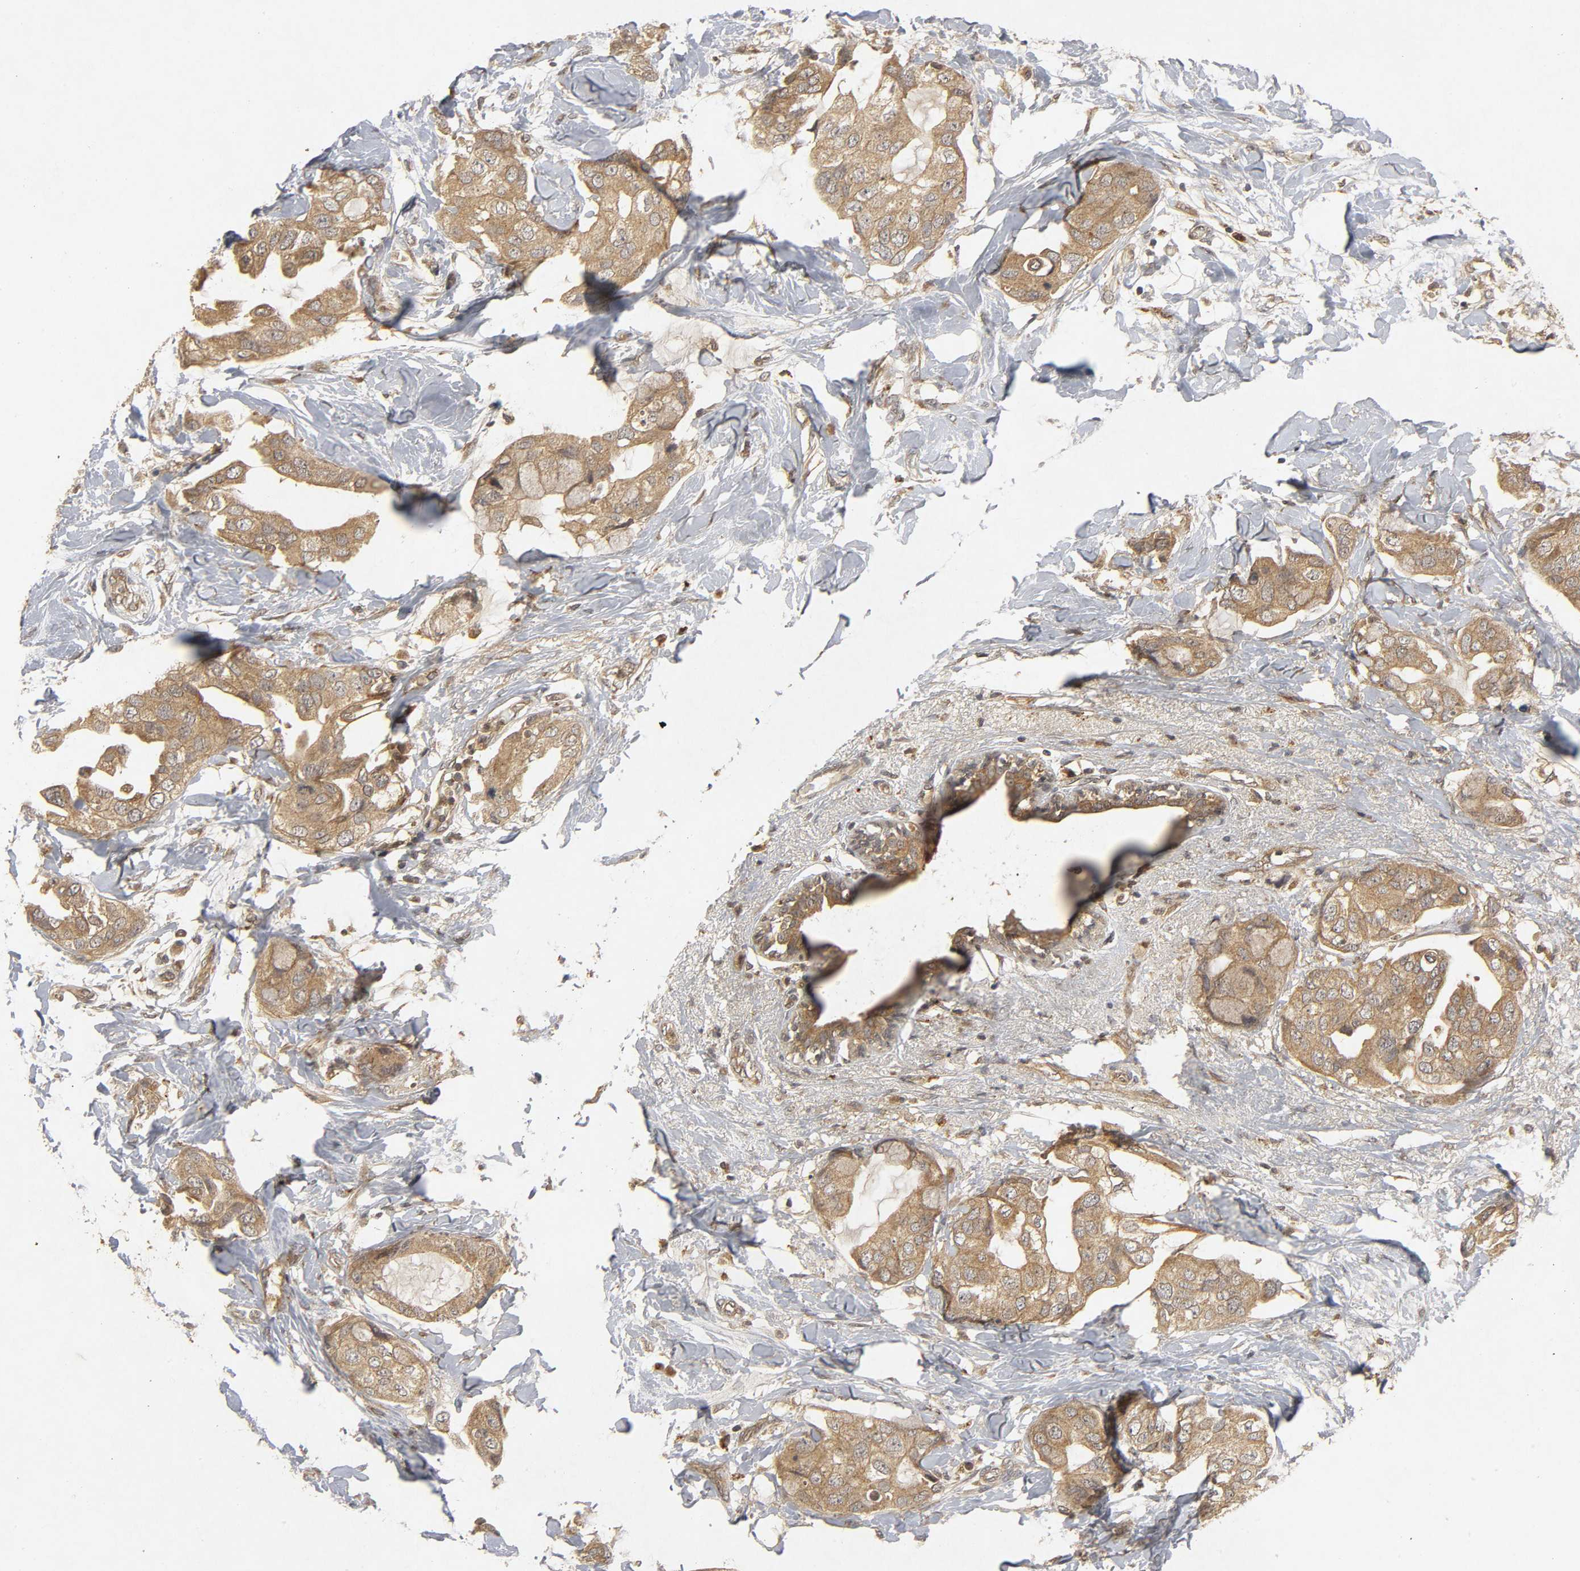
{"staining": {"intensity": "weak", "quantity": ">75%", "location": "cytoplasmic/membranous"}, "tissue": "breast cancer", "cell_type": "Tumor cells", "image_type": "cancer", "snomed": [{"axis": "morphology", "description": "Duct carcinoma"}, {"axis": "topography", "description": "Breast"}], "caption": "Weak cytoplasmic/membranous staining for a protein is present in about >75% of tumor cells of breast intraductal carcinoma using IHC.", "gene": "TRAF6", "patient": {"sex": "female", "age": 40}}